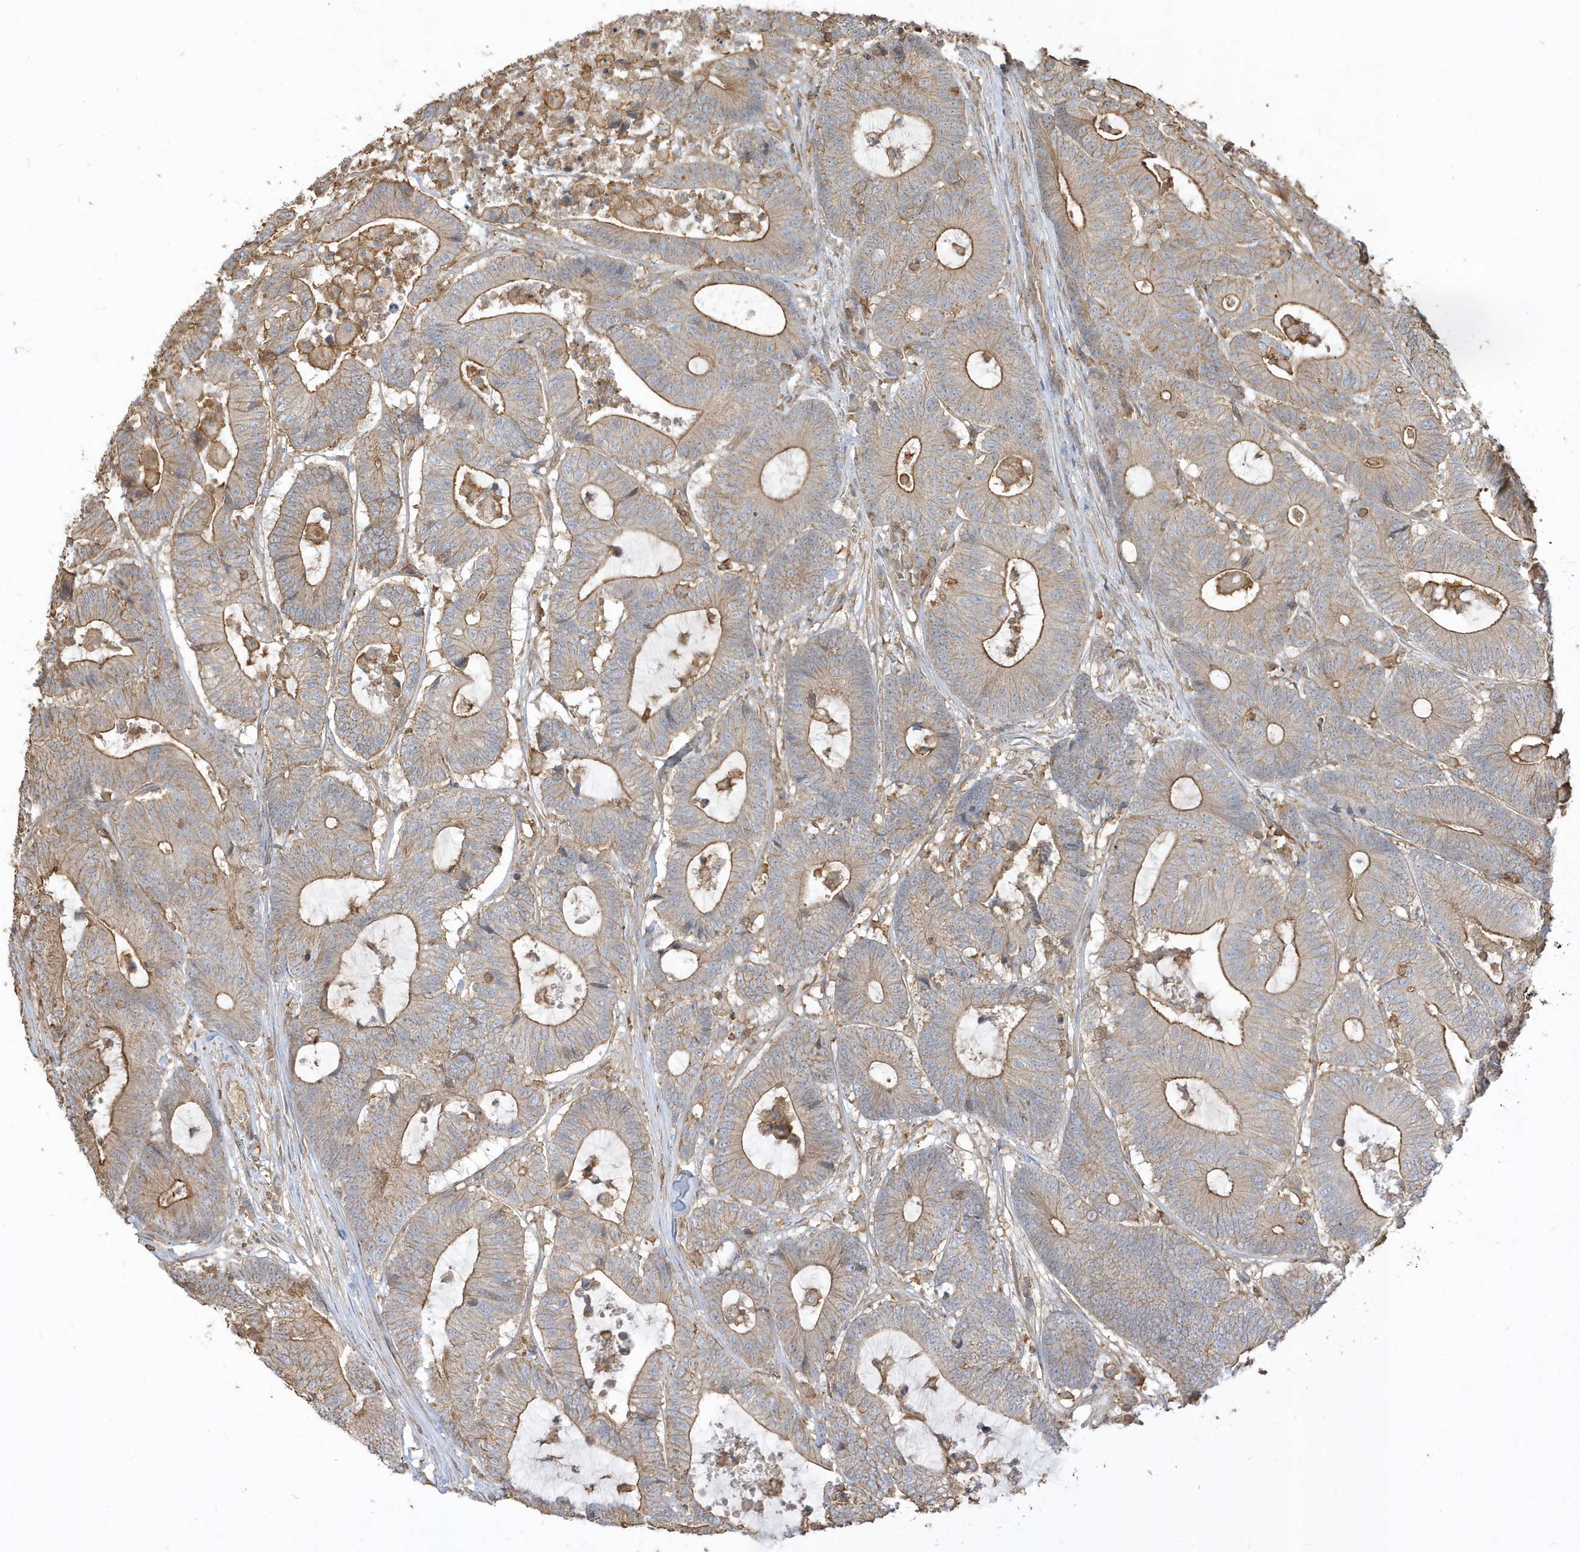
{"staining": {"intensity": "moderate", "quantity": ">75%", "location": "cytoplasmic/membranous"}, "tissue": "colorectal cancer", "cell_type": "Tumor cells", "image_type": "cancer", "snomed": [{"axis": "morphology", "description": "Adenocarcinoma, NOS"}, {"axis": "topography", "description": "Colon"}], "caption": "Immunohistochemistry (IHC) photomicrograph of neoplastic tissue: human colorectal cancer (adenocarcinoma) stained using IHC shows medium levels of moderate protein expression localized specifically in the cytoplasmic/membranous of tumor cells, appearing as a cytoplasmic/membranous brown color.", "gene": "ZBTB8A", "patient": {"sex": "female", "age": 84}}